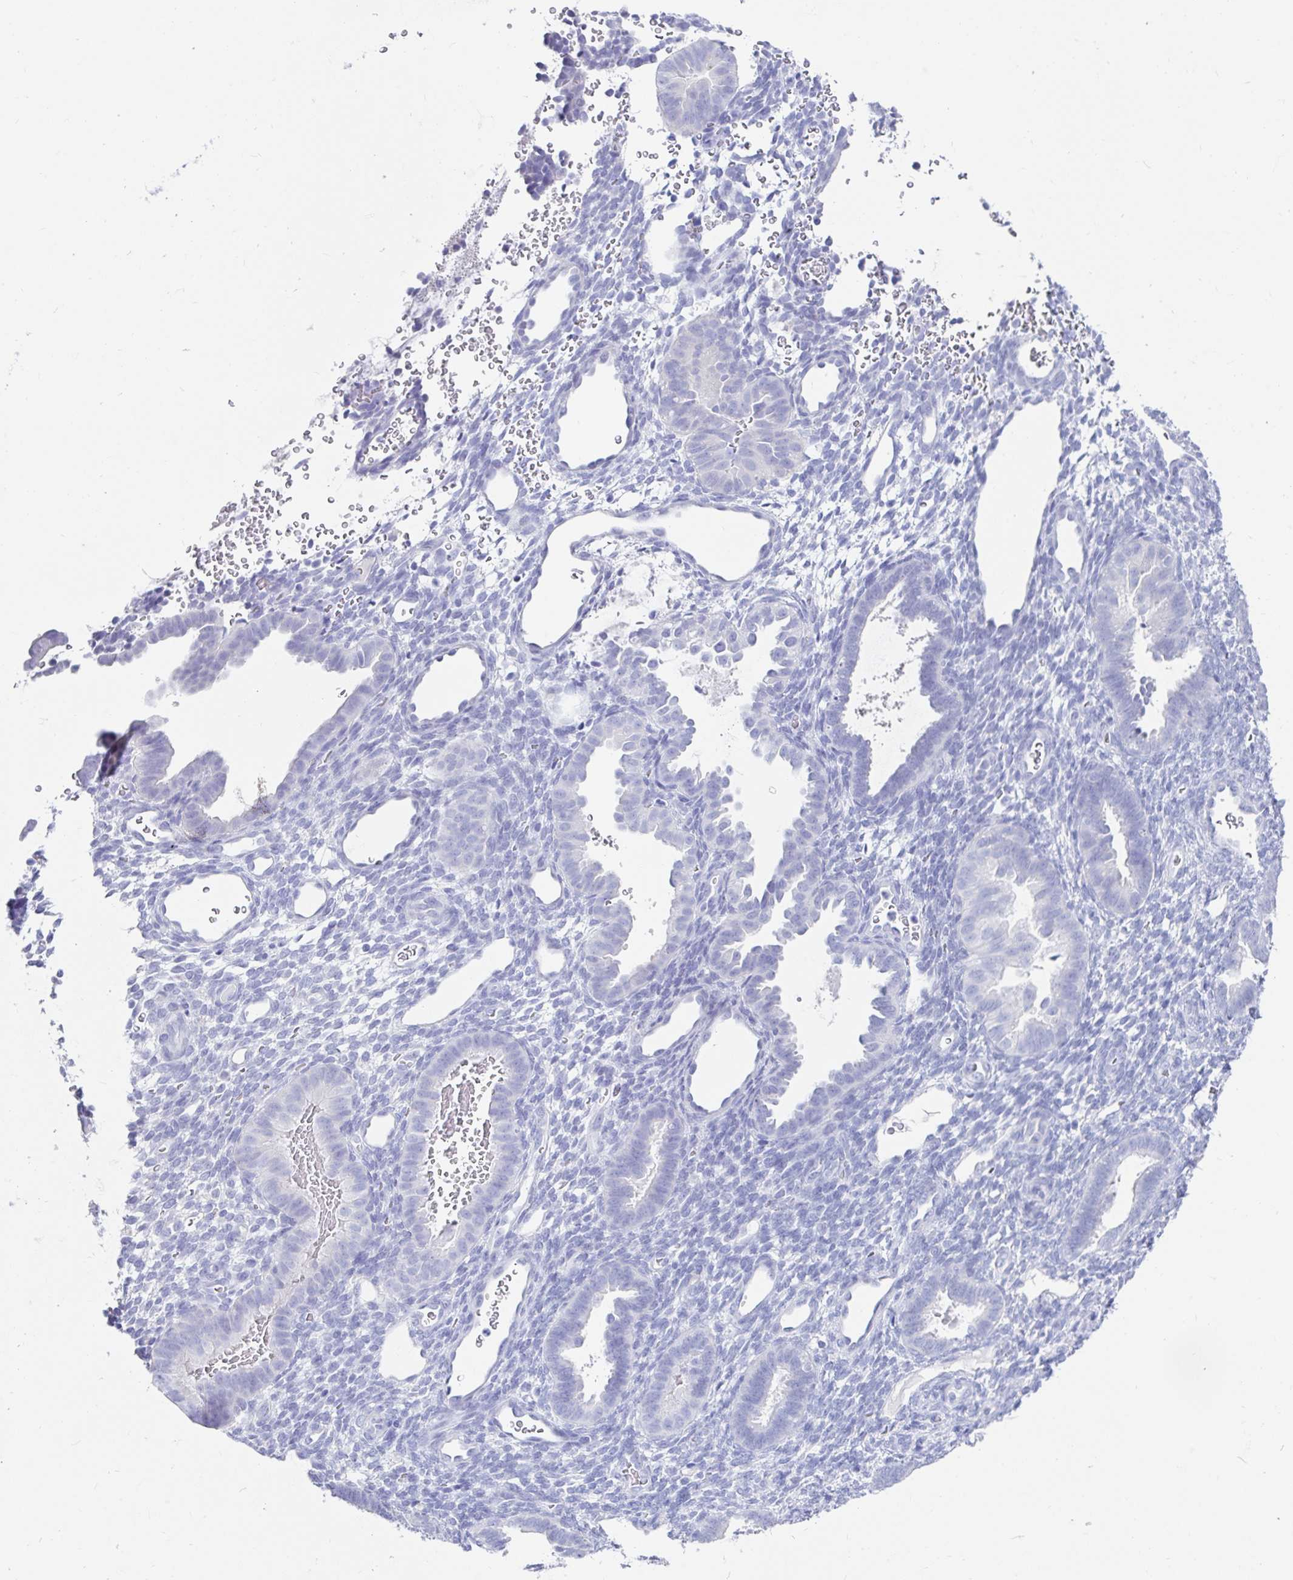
{"staining": {"intensity": "negative", "quantity": "none", "location": "none"}, "tissue": "endometrium", "cell_type": "Cells in endometrial stroma", "image_type": "normal", "snomed": [{"axis": "morphology", "description": "Normal tissue, NOS"}, {"axis": "topography", "description": "Endometrium"}], "caption": "Histopathology image shows no significant protein positivity in cells in endometrial stroma of normal endometrium. (DAB (3,3'-diaminobenzidine) immunohistochemistry with hematoxylin counter stain).", "gene": "ZPBP2", "patient": {"sex": "female", "age": 34}}